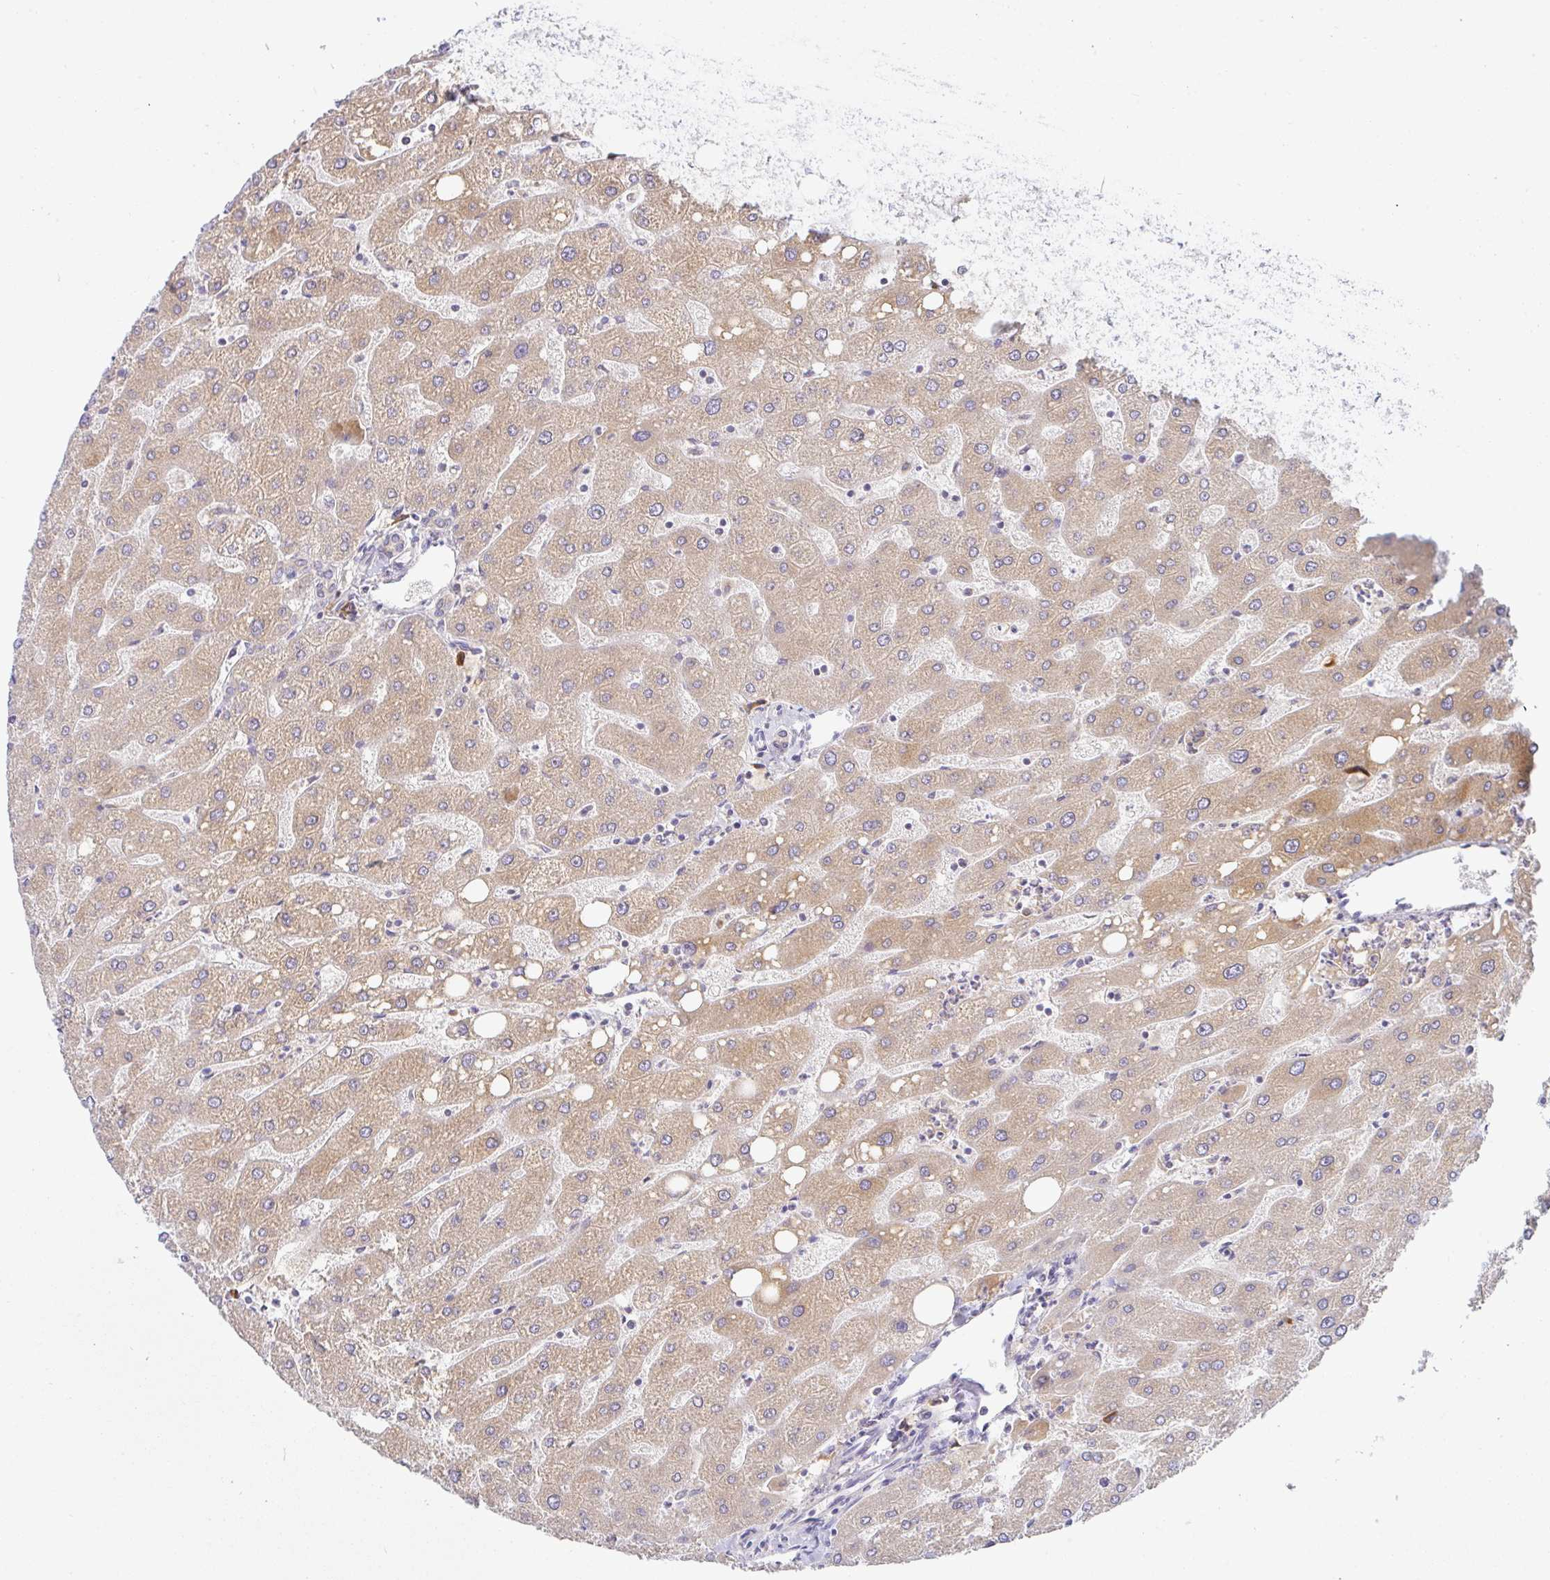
{"staining": {"intensity": "weak", "quantity": ">75%", "location": "cytoplasmic/membranous"}, "tissue": "liver", "cell_type": "Cholangiocytes", "image_type": "normal", "snomed": [{"axis": "morphology", "description": "Normal tissue, NOS"}, {"axis": "topography", "description": "Liver"}], "caption": "Liver stained for a protein (brown) reveals weak cytoplasmic/membranous positive expression in approximately >75% of cholangiocytes.", "gene": "DERL2", "patient": {"sex": "male", "age": 67}}